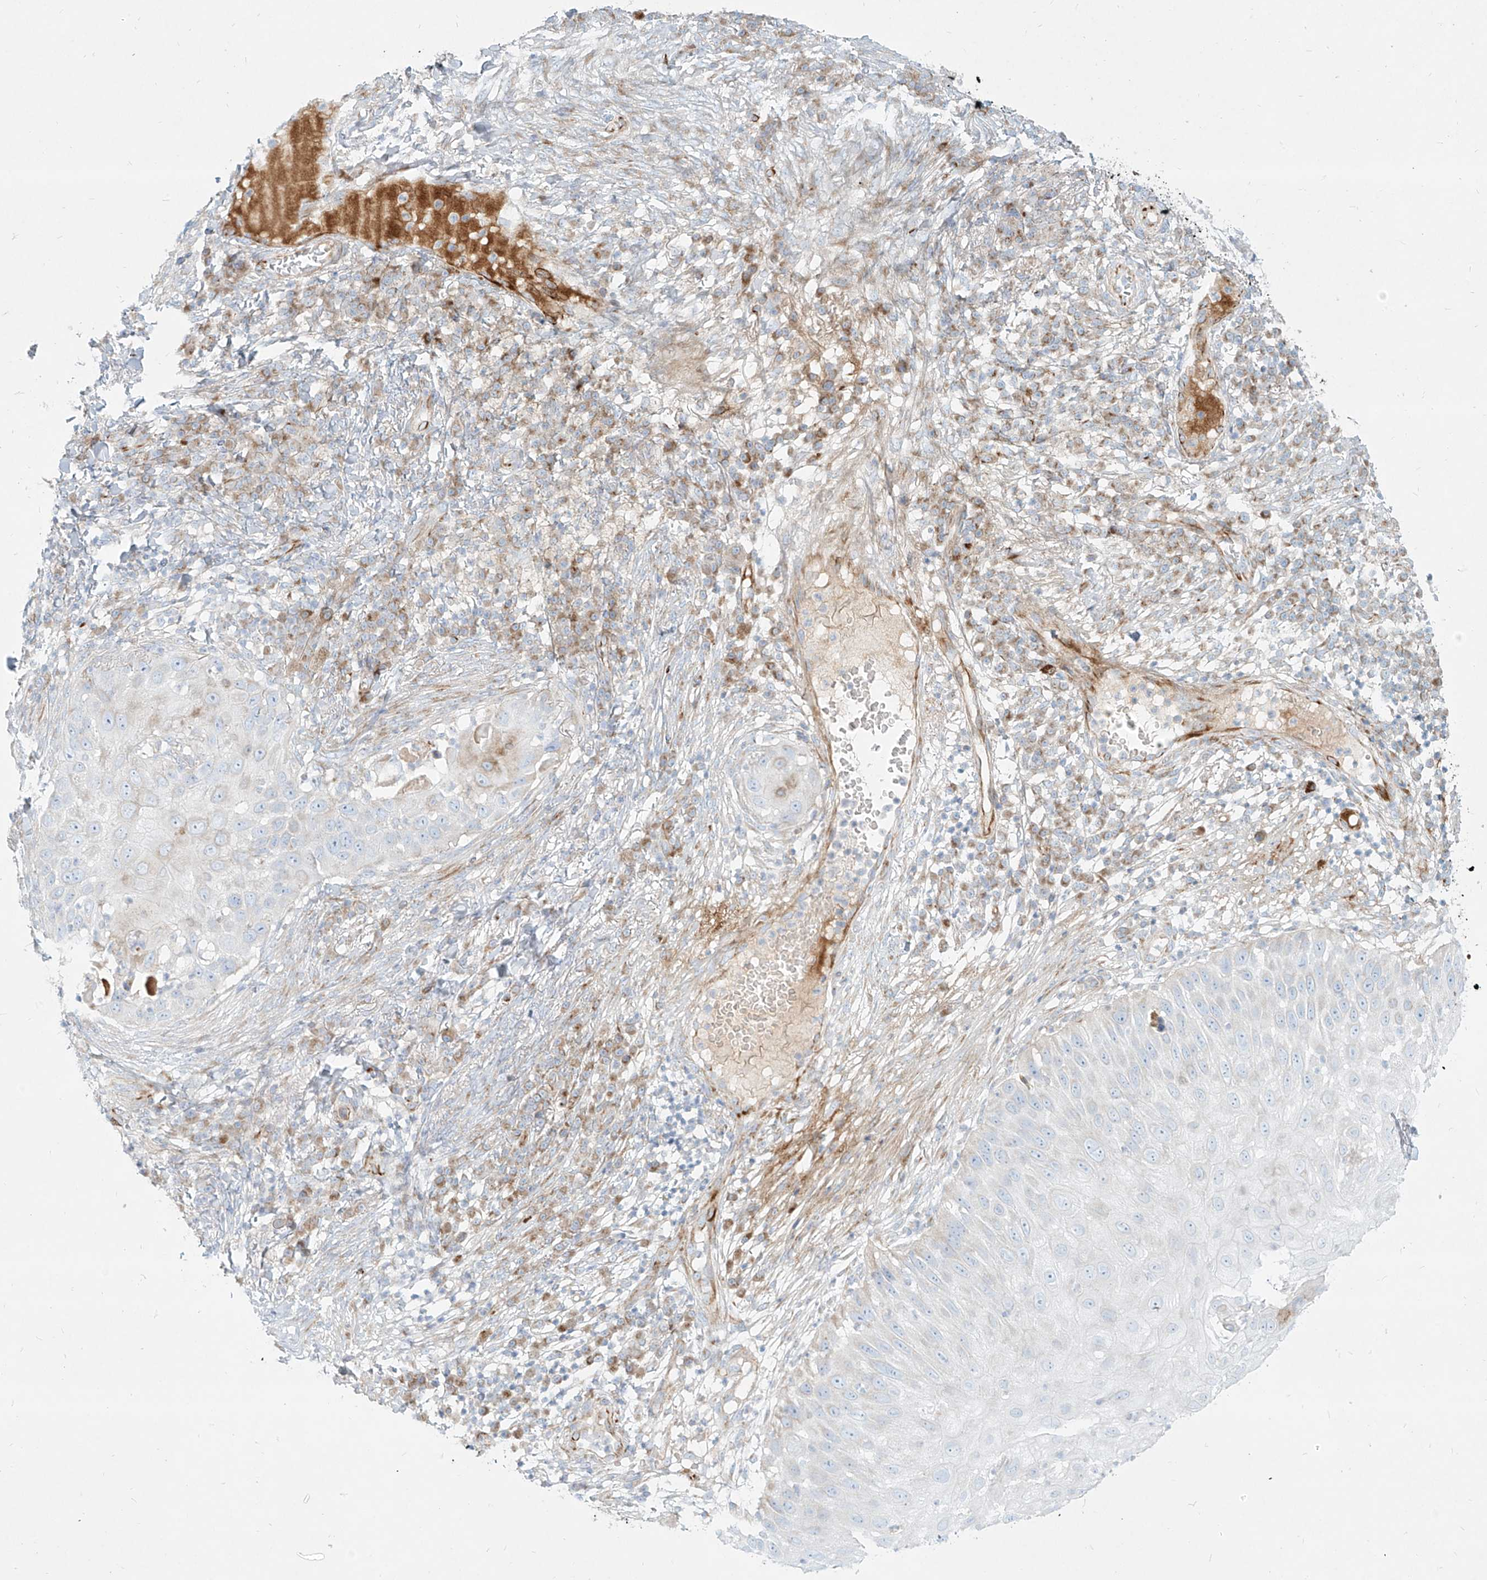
{"staining": {"intensity": "negative", "quantity": "none", "location": "none"}, "tissue": "skin cancer", "cell_type": "Tumor cells", "image_type": "cancer", "snomed": [{"axis": "morphology", "description": "Squamous cell carcinoma, NOS"}, {"axis": "topography", "description": "Skin"}], "caption": "Skin squamous cell carcinoma was stained to show a protein in brown. There is no significant positivity in tumor cells. The staining is performed using DAB (3,3'-diaminobenzidine) brown chromogen with nuclei counter-stained in using hematoxylin.", "gene": "MTX2", "patient": {"sex": "female", "age": 44}}